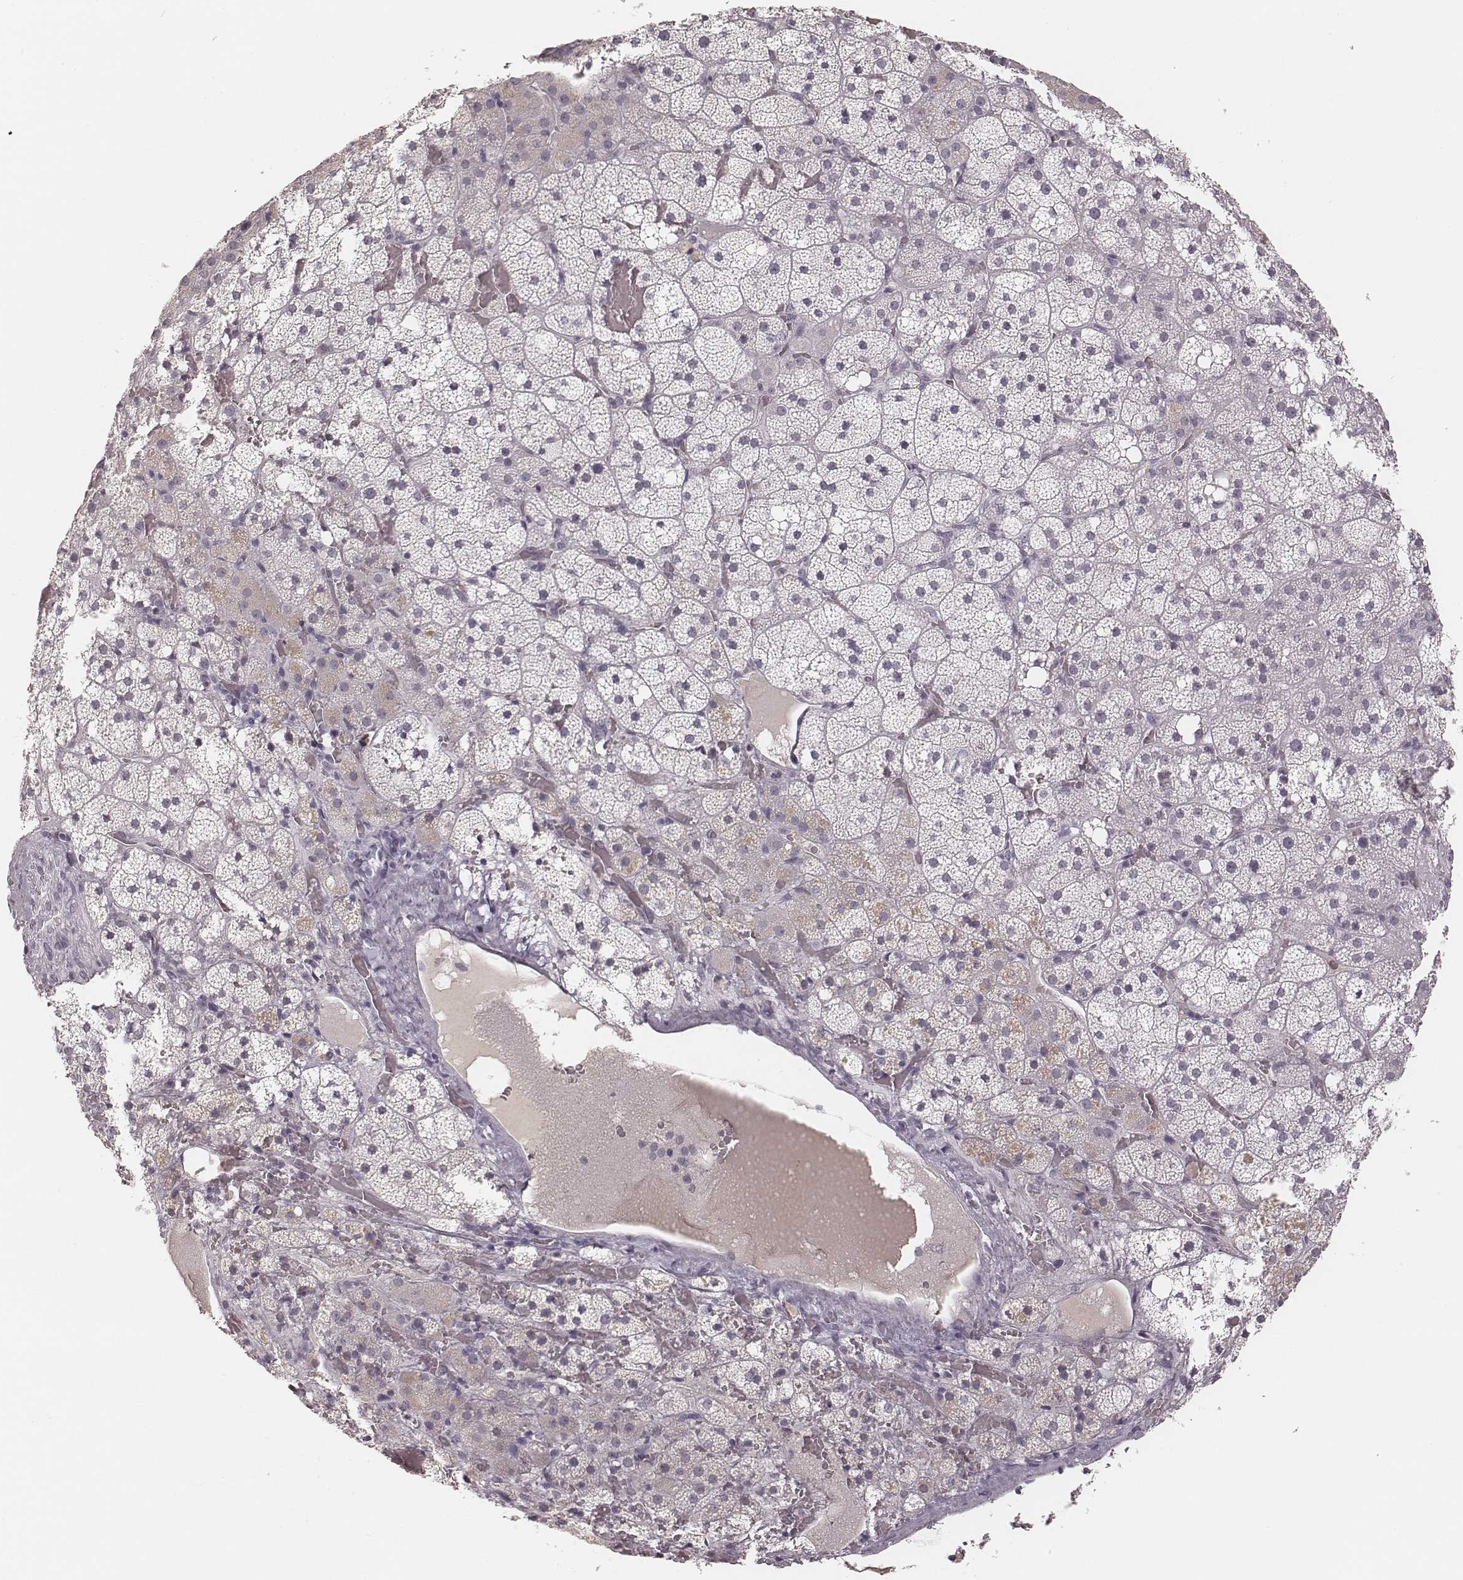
{"staining": {"intensity": "negative", "quantity": "none", "location": "none"}, "tissue": "adrenal gland", "cell_type": "Glandular cells", "image_type": "normal", "snomed": [{"axis": "morphology", "description": "Normal tissue, NOS"}, {"axis": "topography", "description": "Adrenal gland"}], "caption": "The photomicrograph shows no staining of glandular cells in unremarkable adrenal gland.", "gene": "MSX1", "patient": {"sex": "male", "age": 53}}